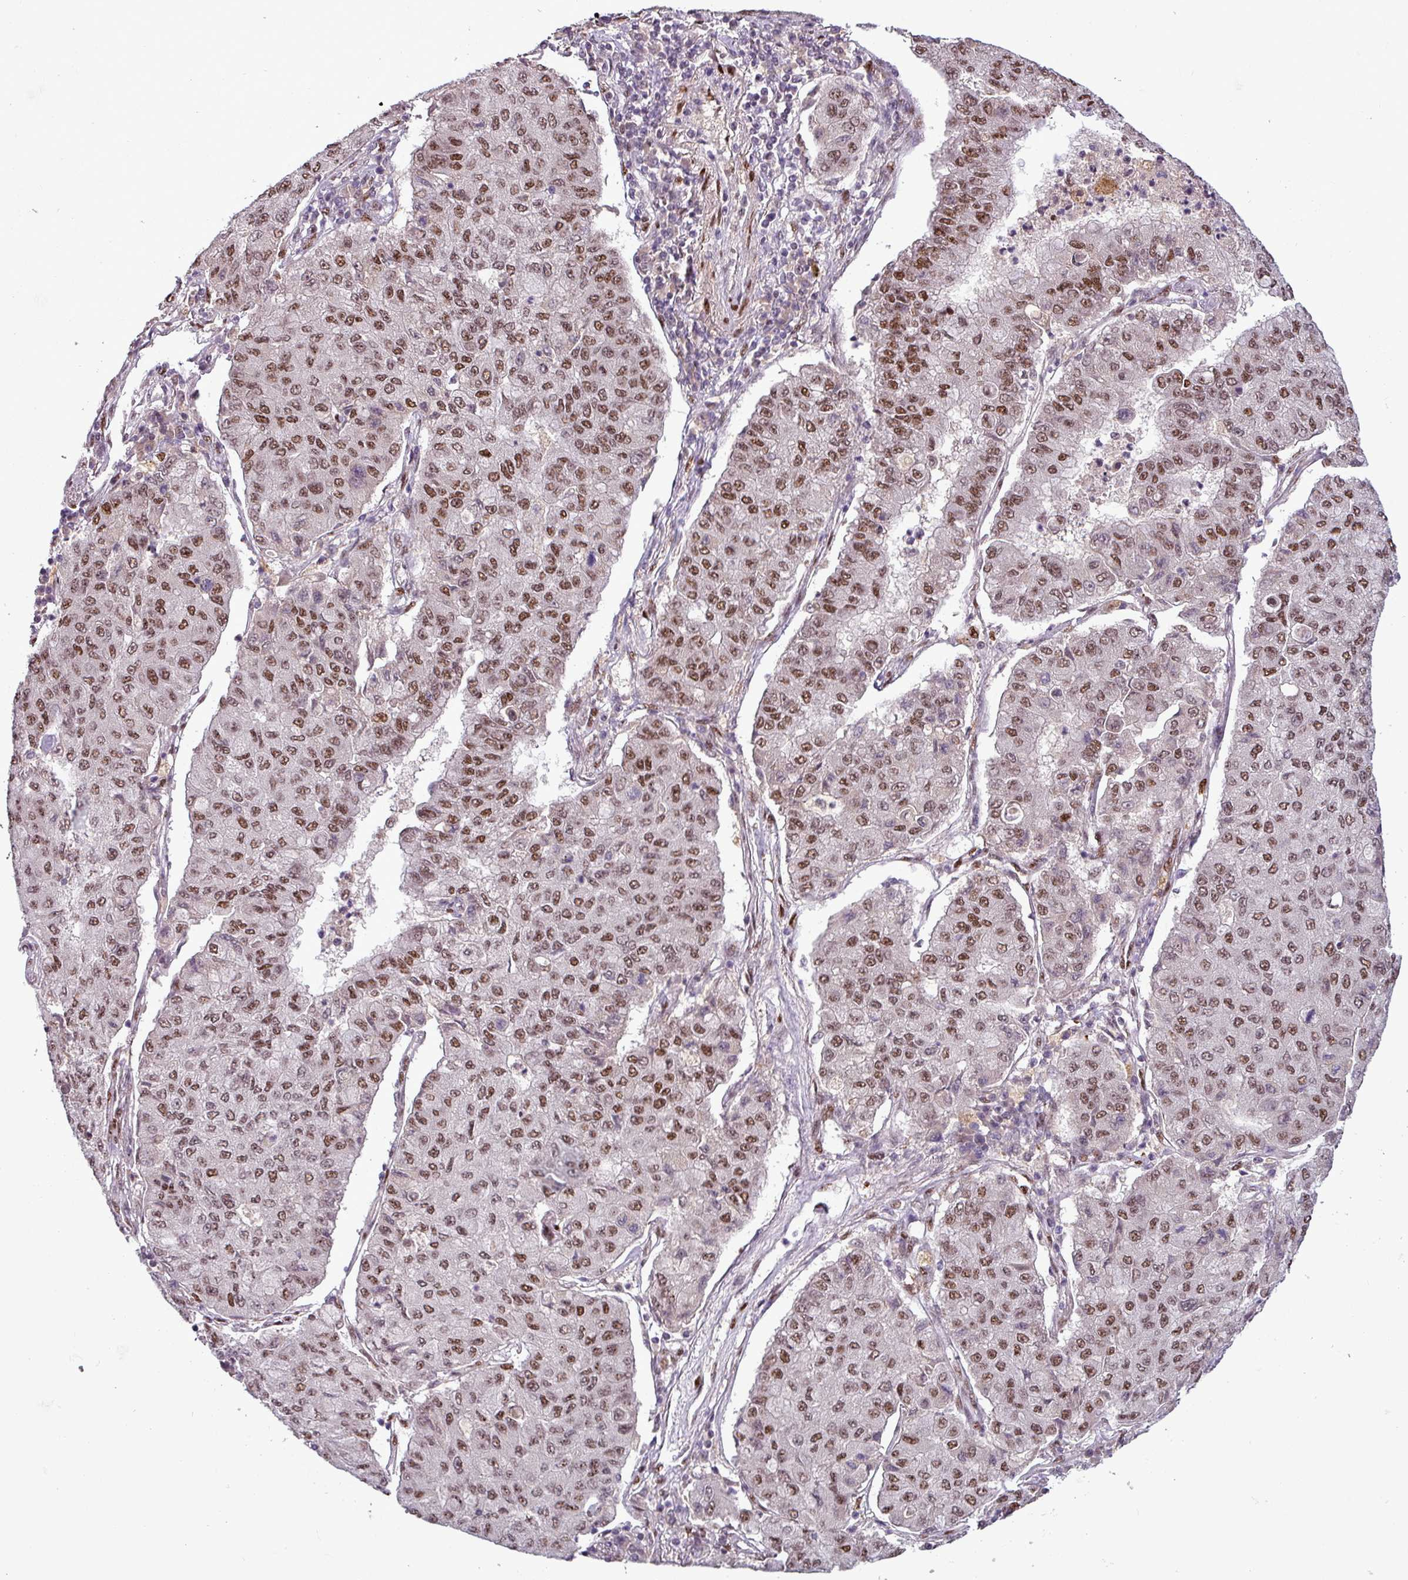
{"staining": {"intensity": "moderate", "quantity": ">75%", "location": "nuclear"}, "tissue": "lung cancer", "cell_type": "Tumor cells", "image_type": "cancer", "snomed": [{"axis": "morphology", "description": "Squamous cell carcinoma, NOS"}, {"axis": "topography", "description": "Lung"}], "caption": "The micrograph exhibits a brown stain indicating the presence of a protein in the nuclear of tumor cells in squamous cell carcinoma (lung).", "gene": "IRF2BPL", "patient": {"sex": "male", "age": 74}}